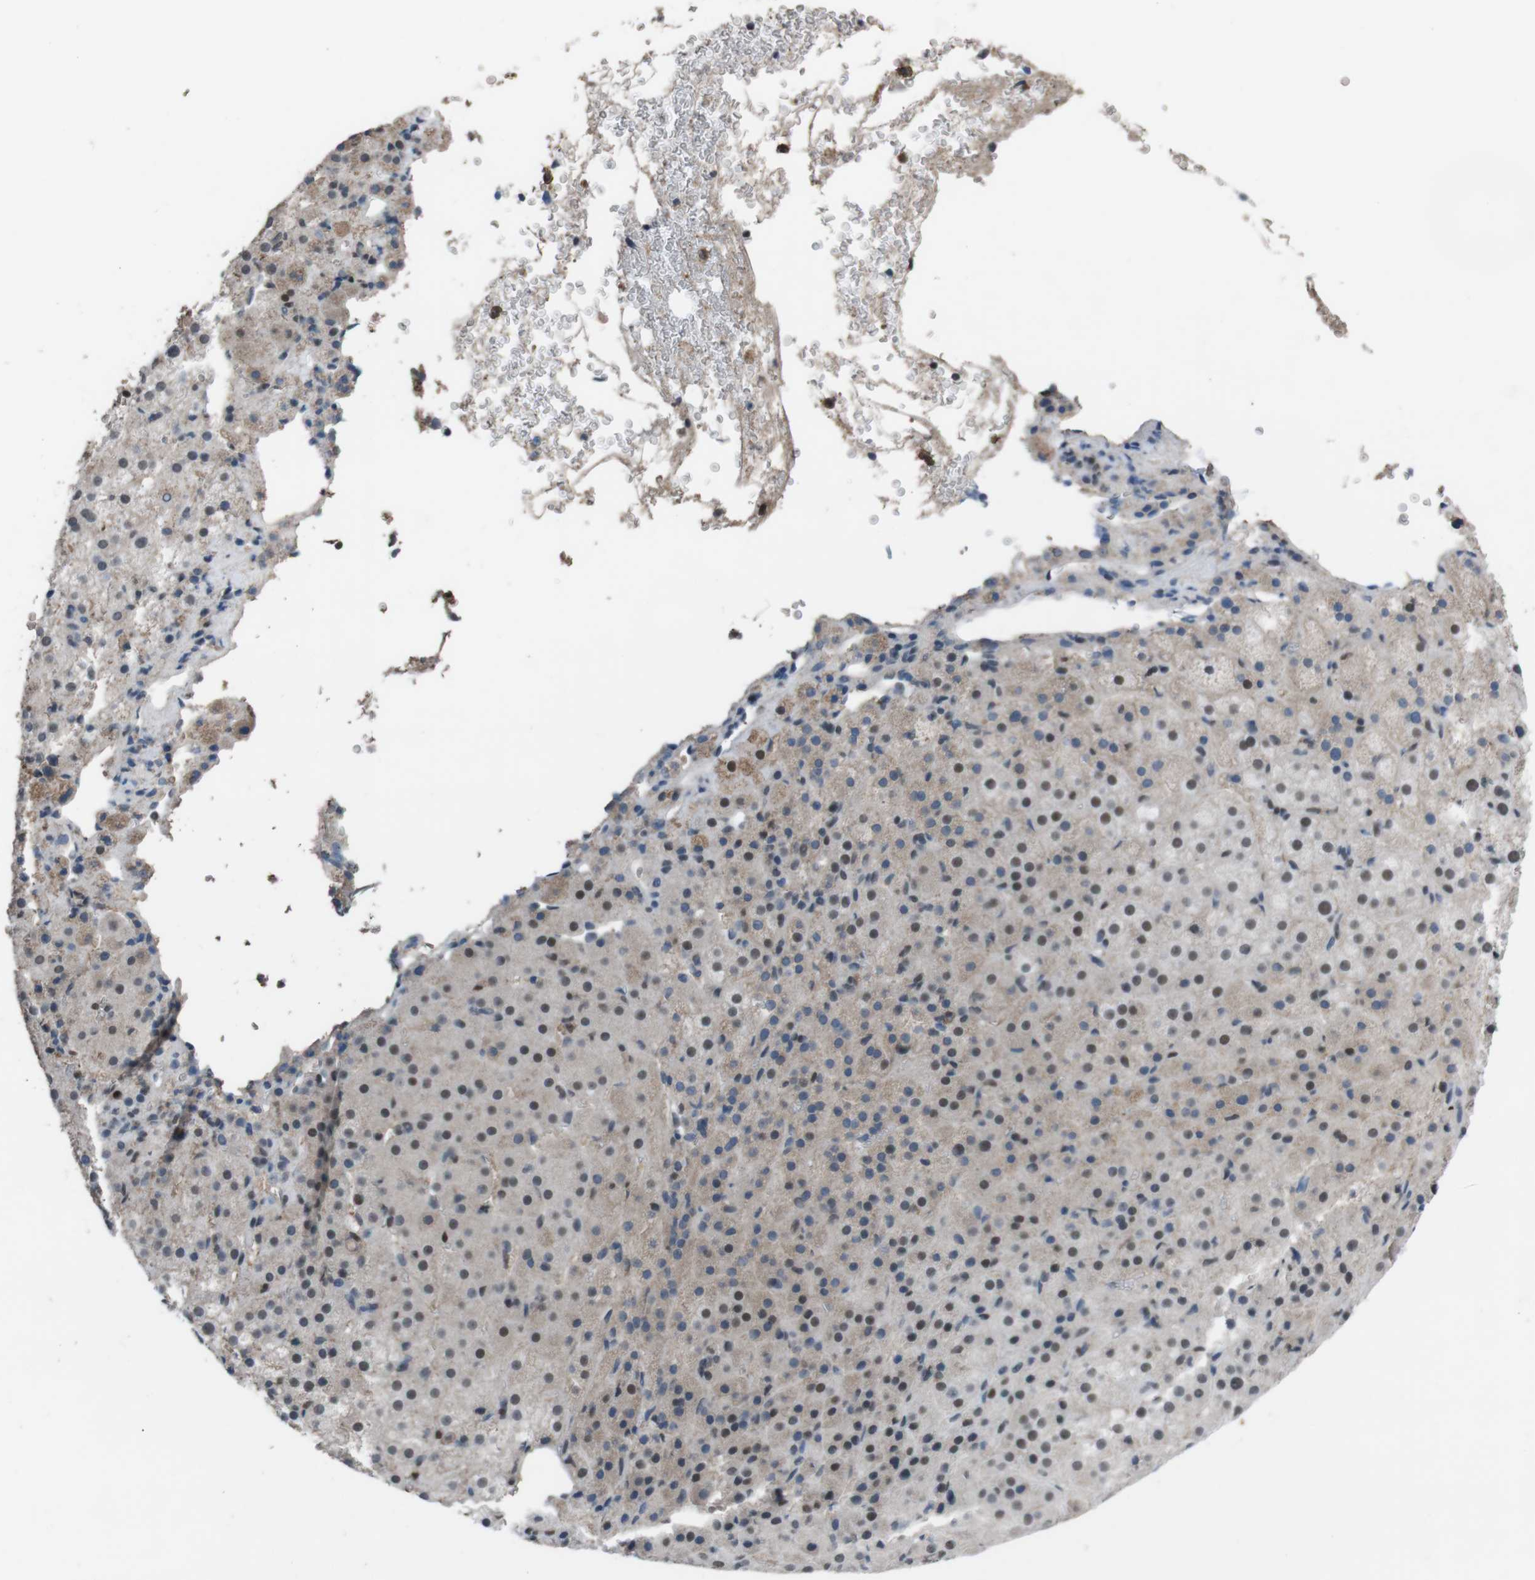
{"staining": {"intensity": "moderate", "quantity": ">75%", "location": "nuclear"}, "tissue": "adrenal gland", "cell_type": "Glandular cells", "image_type": "normal", "snomed": [{"axis": "morphology", "description": "Normal tissue, NOS"}, {"axis": "topography", "description": "Adrenal gland"}], "caption": "Approximately >75% of glandular cells in benign adrenal gland demonstrate moderate nuclear protein staining as visualized by brown immunohistochemical staining.", "gene": "SUB1", "patient": {"sex": "female", "age": 57}}